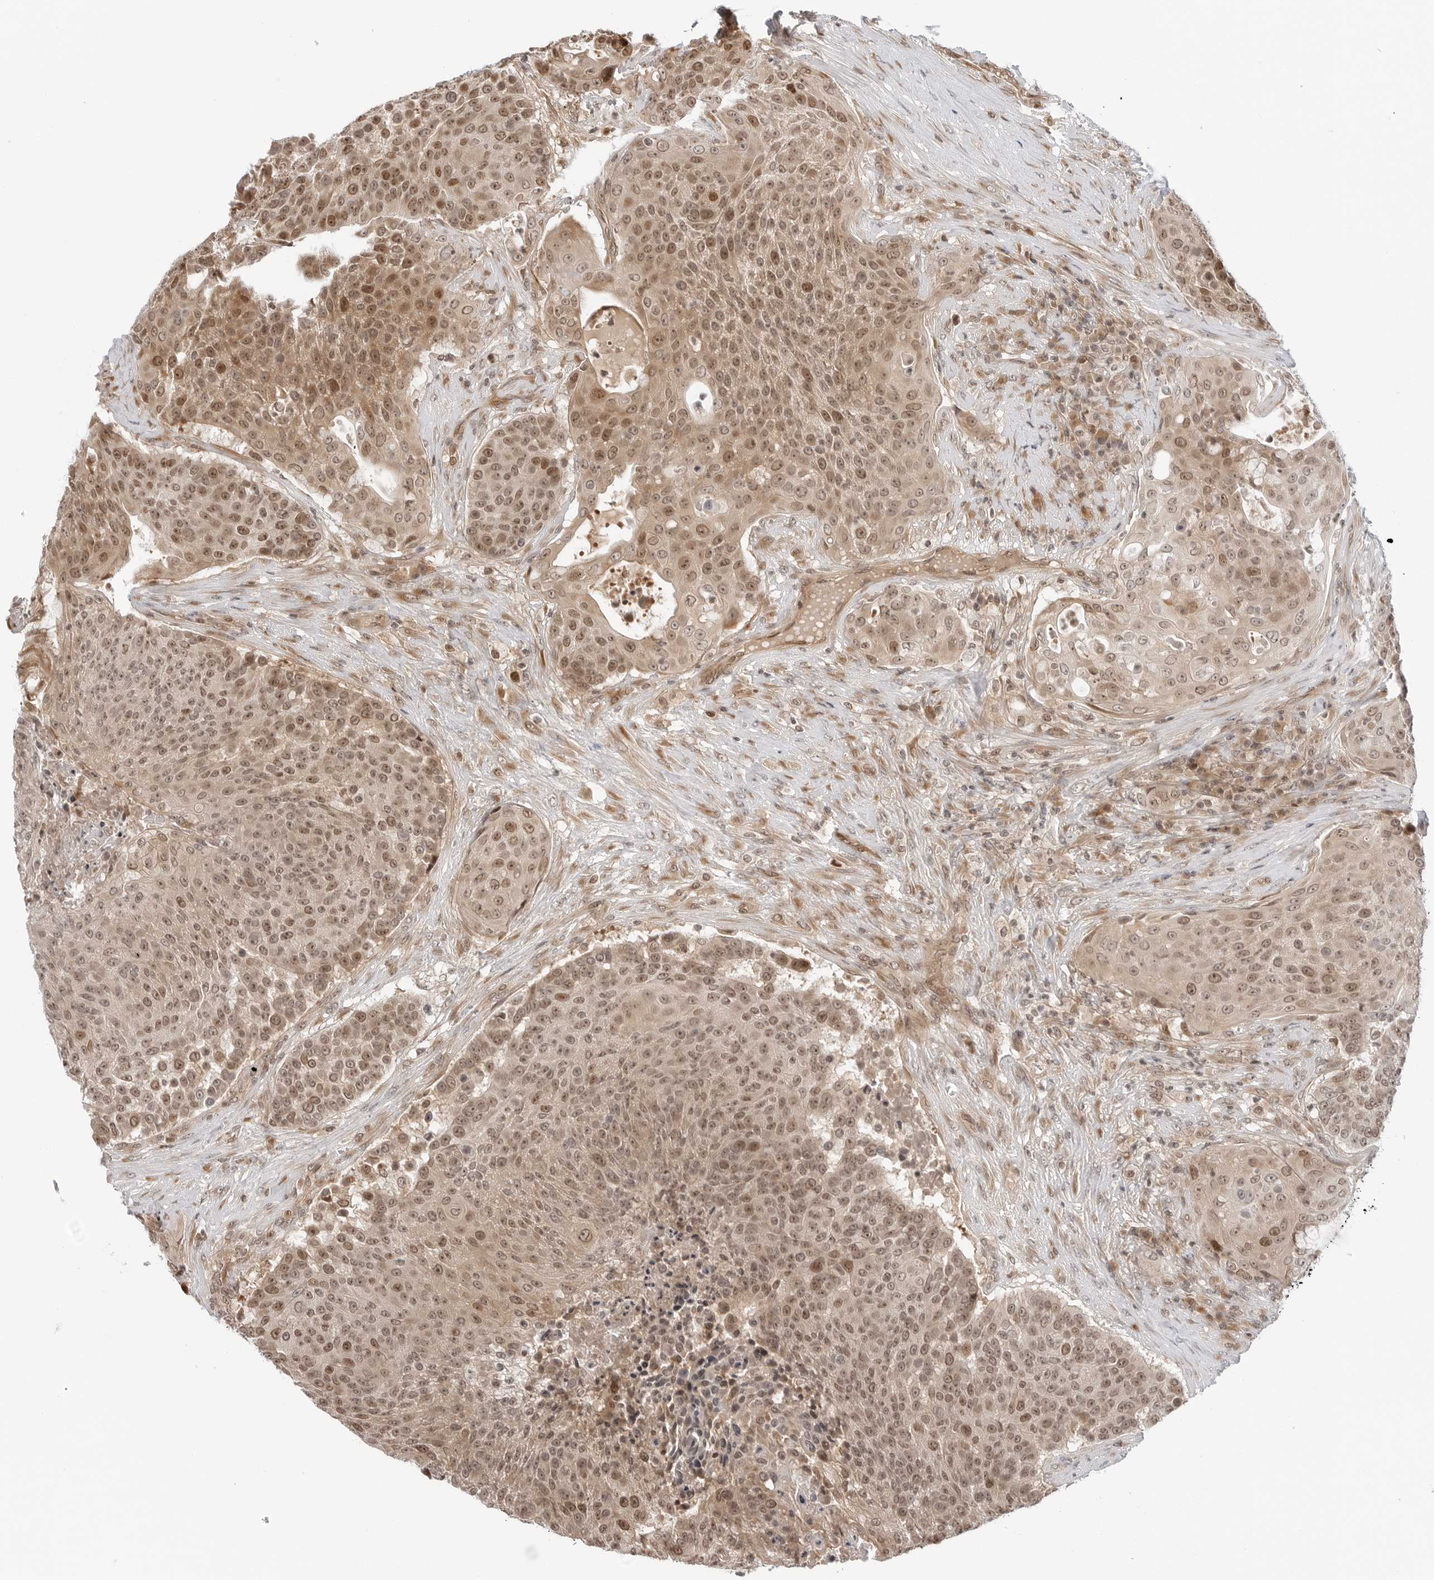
{"staining": {"intensity": "moderate", "quantity": ">75%", "location": "cytoplasmic/membranous,nuclear"}, "tissue": "urothelial cancer", "cell_type": "Tumor cells", "image_type": "cancer", "snomed": [{"axis": "morphology", "description": "Urothelial carcinoma, High grade"}, {"axis": "topography", "description": "Urinary bladder"}], "caption": "High-grade urothelial carcinoma stained for a protein exhibits moderate cytoplasmic/membranous and nuclear positivity in tumor cells. (IHC, brightfield microscopy, high magnification).", "gene": "TIPRL", "patient": {"sex": "female", "age": 63}}